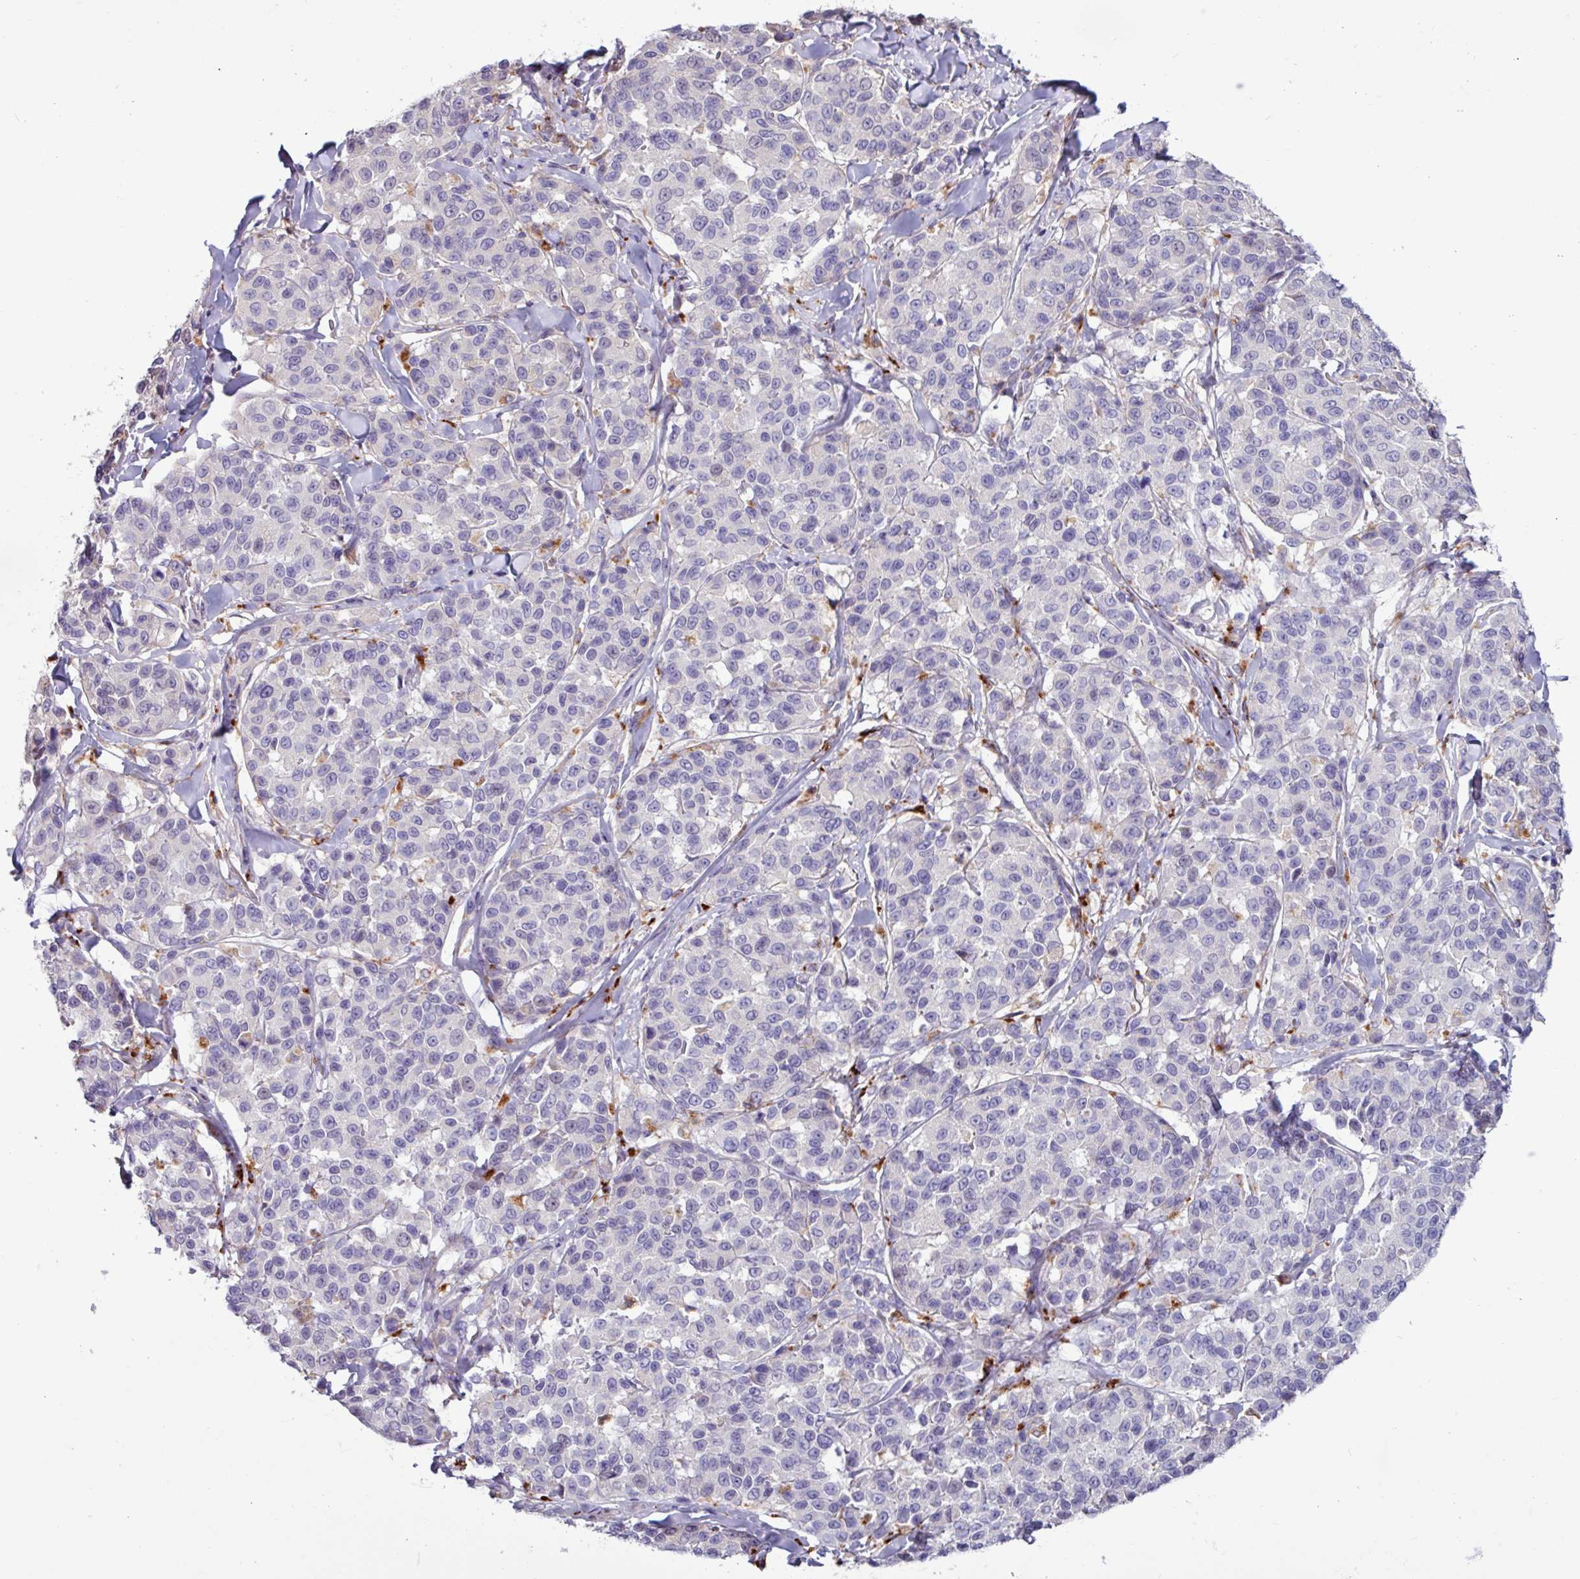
{"staining": {"intensity": "negative", "quantity": "none", "location": "none"}, "tissue": "melanoma", "cell_type": "Tumor cells", "image_type": "cancer", "snomed": [{"axis": "morphology", "description": "Malignant melanoma, NOS"}, {"axis": "topography", "description": "Skin"}], "caption": "Tumor cells are negative for brown protein staining in malignant melanoma.", "gene": "AMIGO2", "patient": {"sex": "female", "age": 66}}